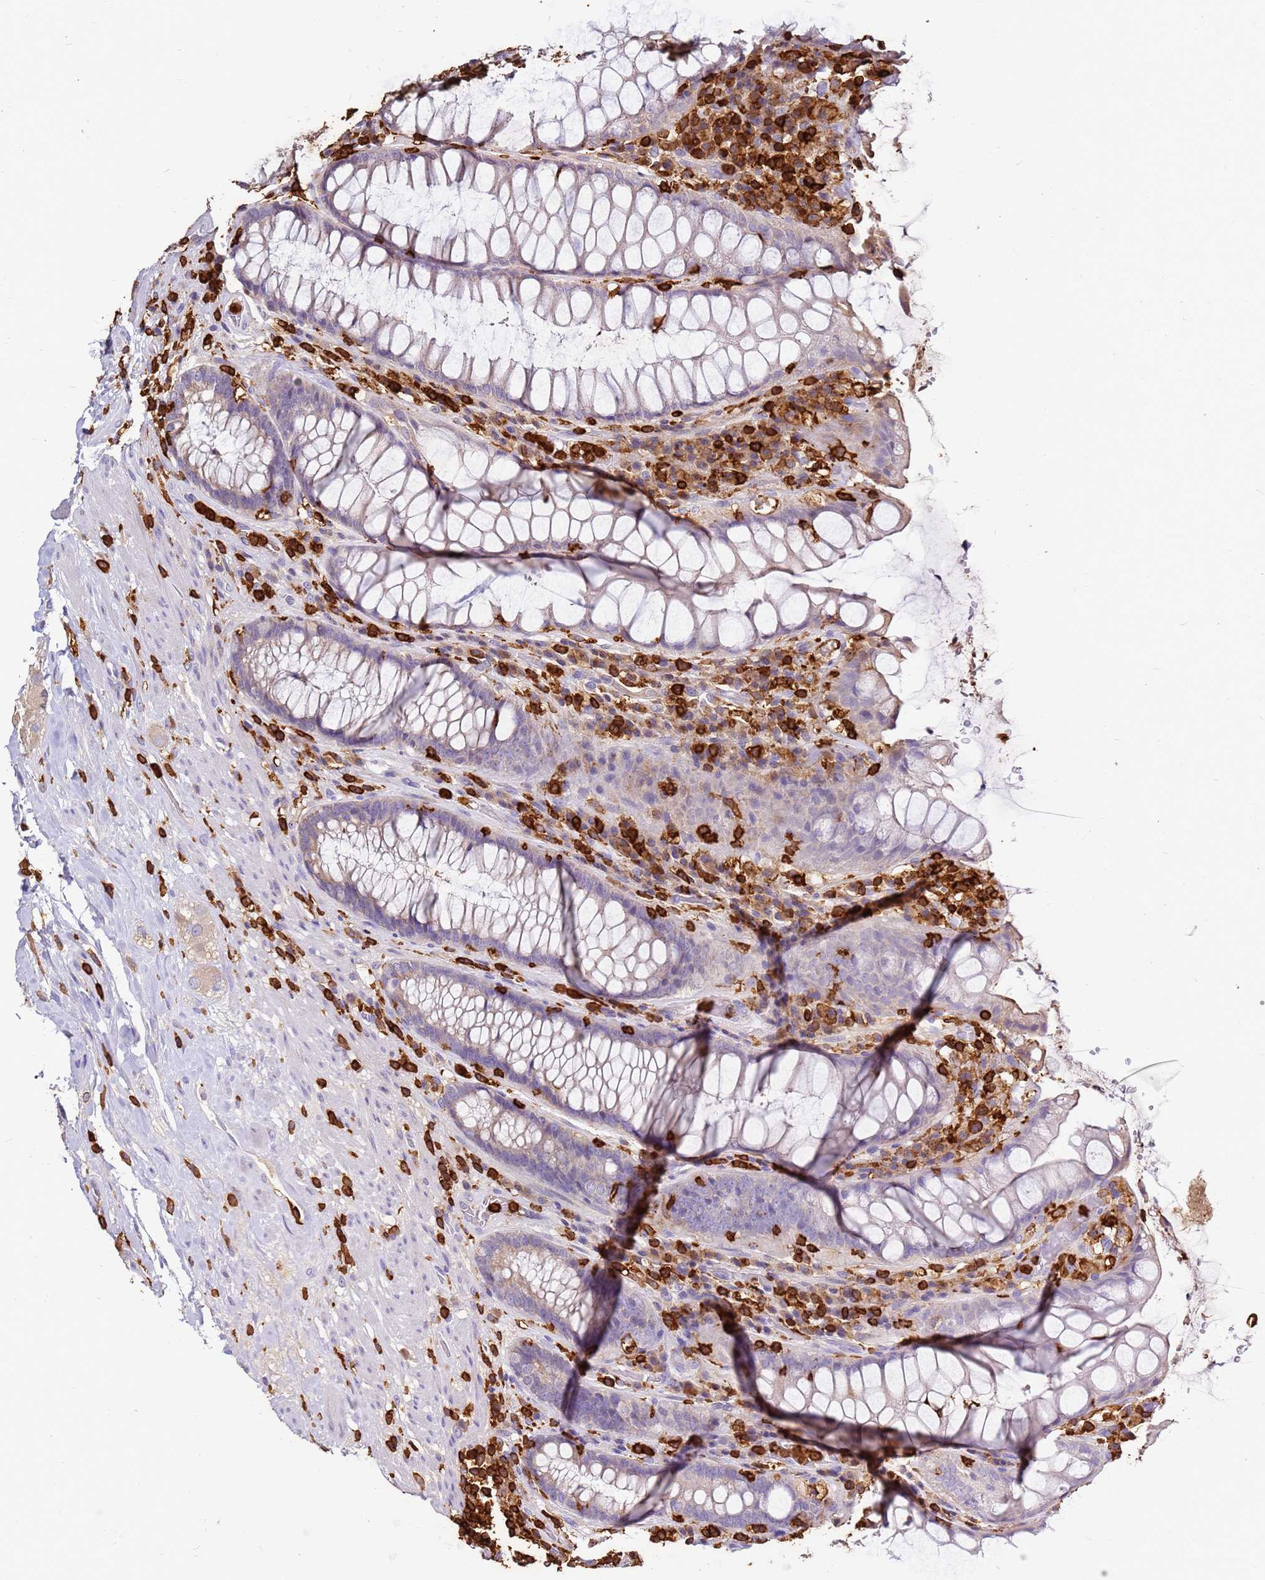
{"staining": {"intensity": "weak", "quantity": "25%-75%", "location": "cytoplasmic/membranous"}, "tissue": "rectum", "cell_type": "Glandular cells", "image_type": "normal", "snomed": [{"axis": "morphology", "description": "Normal tissue, NOS"}, {"axis": "topography", "description": "Rectum"}], "caption": "Immunohistochemistry of unremarkable rectum displays low levels of weak cytoplasmic/membranous expression in approximately 25%-75% of glandular cells. (DAB (3,3'-diaminobenzidine) IHC, brown staining for protein, blue staining for nuclei).", "gene": "CORO1A", "patient": {"sex": "male", "age": 64}}